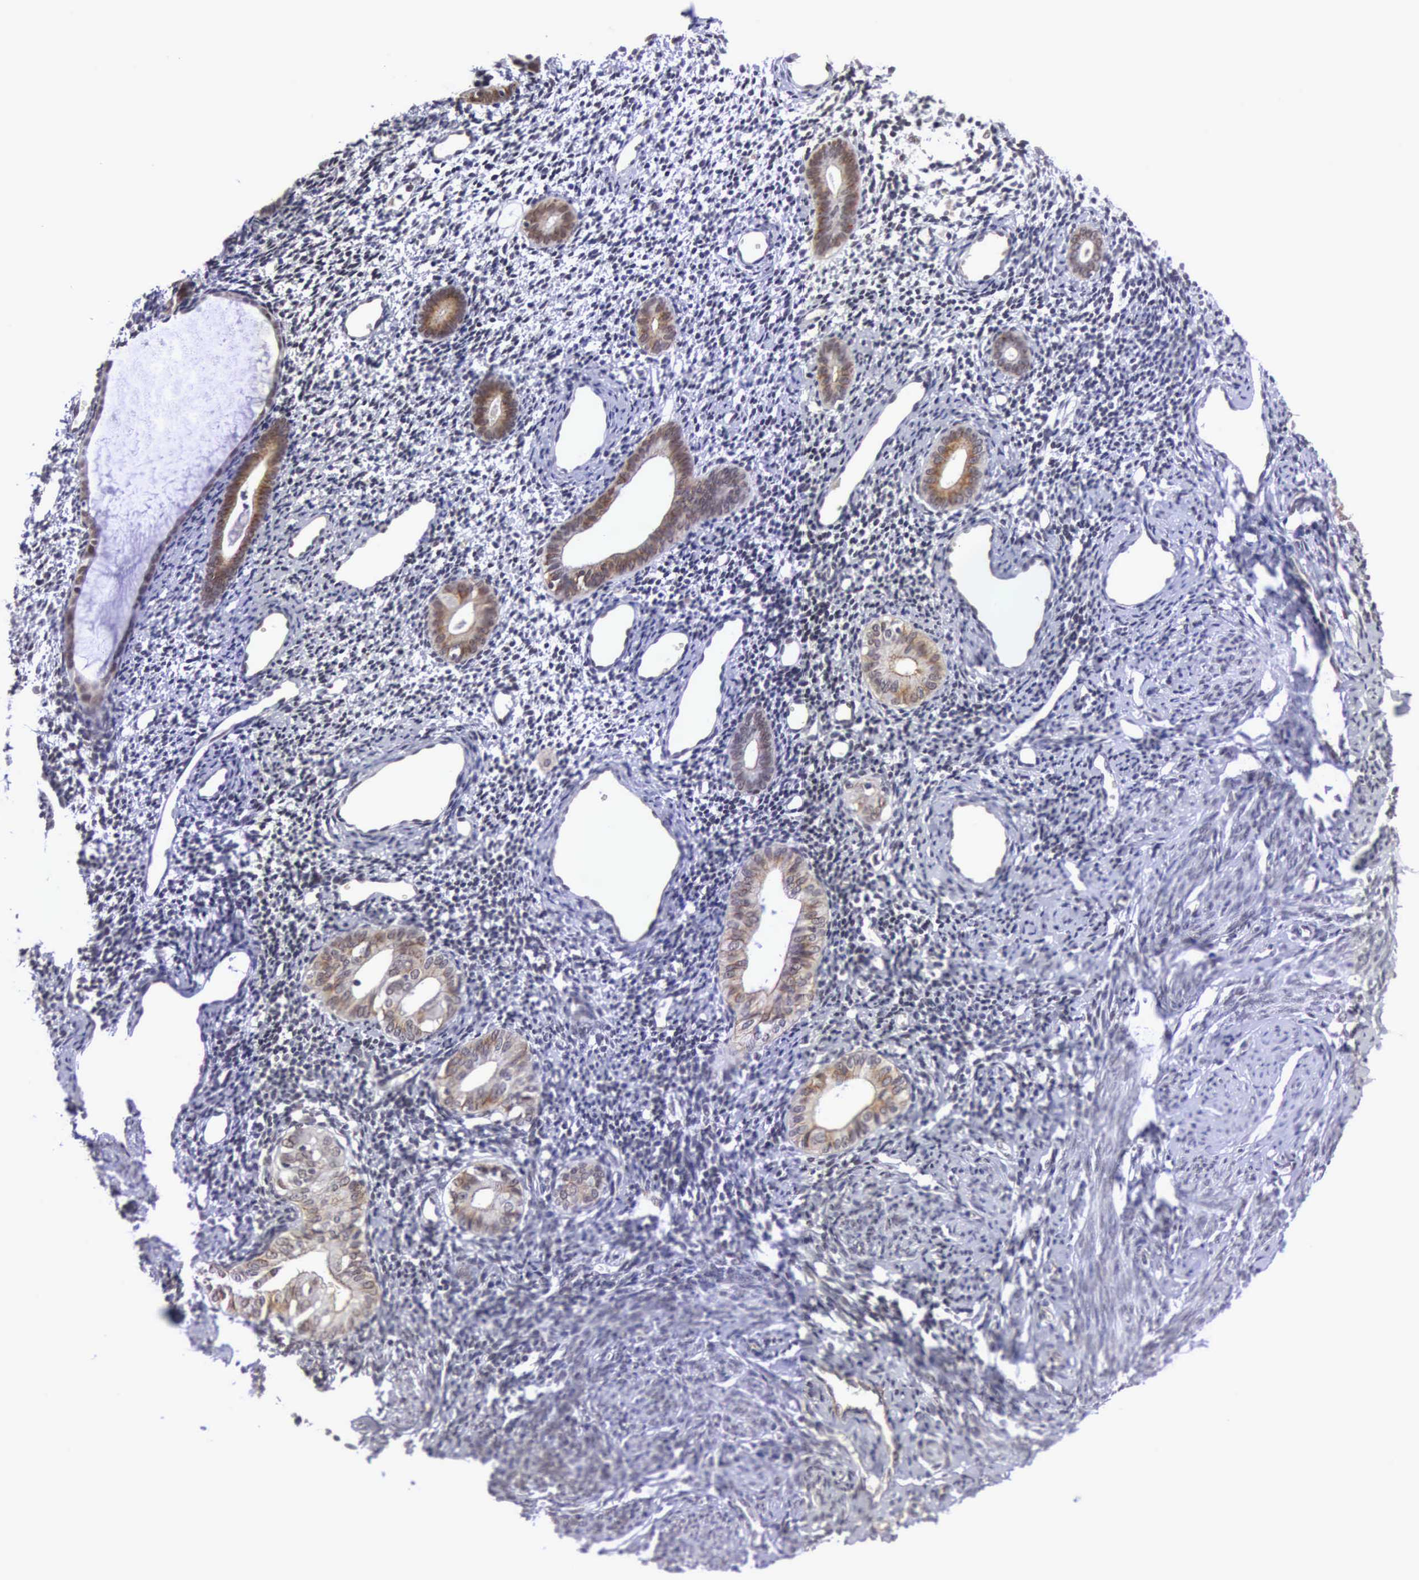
{"staining": {"intensity": "negative", "quantity": "none", "location": "none"}, "tissue": "endometrium", "cell_type": "Cells in endometrial stroma", "image_type": "normal", "snomed": [{"axis": "morphology", "description": "Normal tissue, NOS"}, {"axis": "morphology", "description": "Neoplasm, benign, NOS"}, {"axis": "topography", "description": "Uterus"}], "caption": "This image is of benign endometrium stained with IHC to label a protein in brown with the nuclei are counter-stained blue. There is no expression in cells in endometrial stroma.", "gene": "MORC2", "patient": {"sex": "female", "age": 55}}